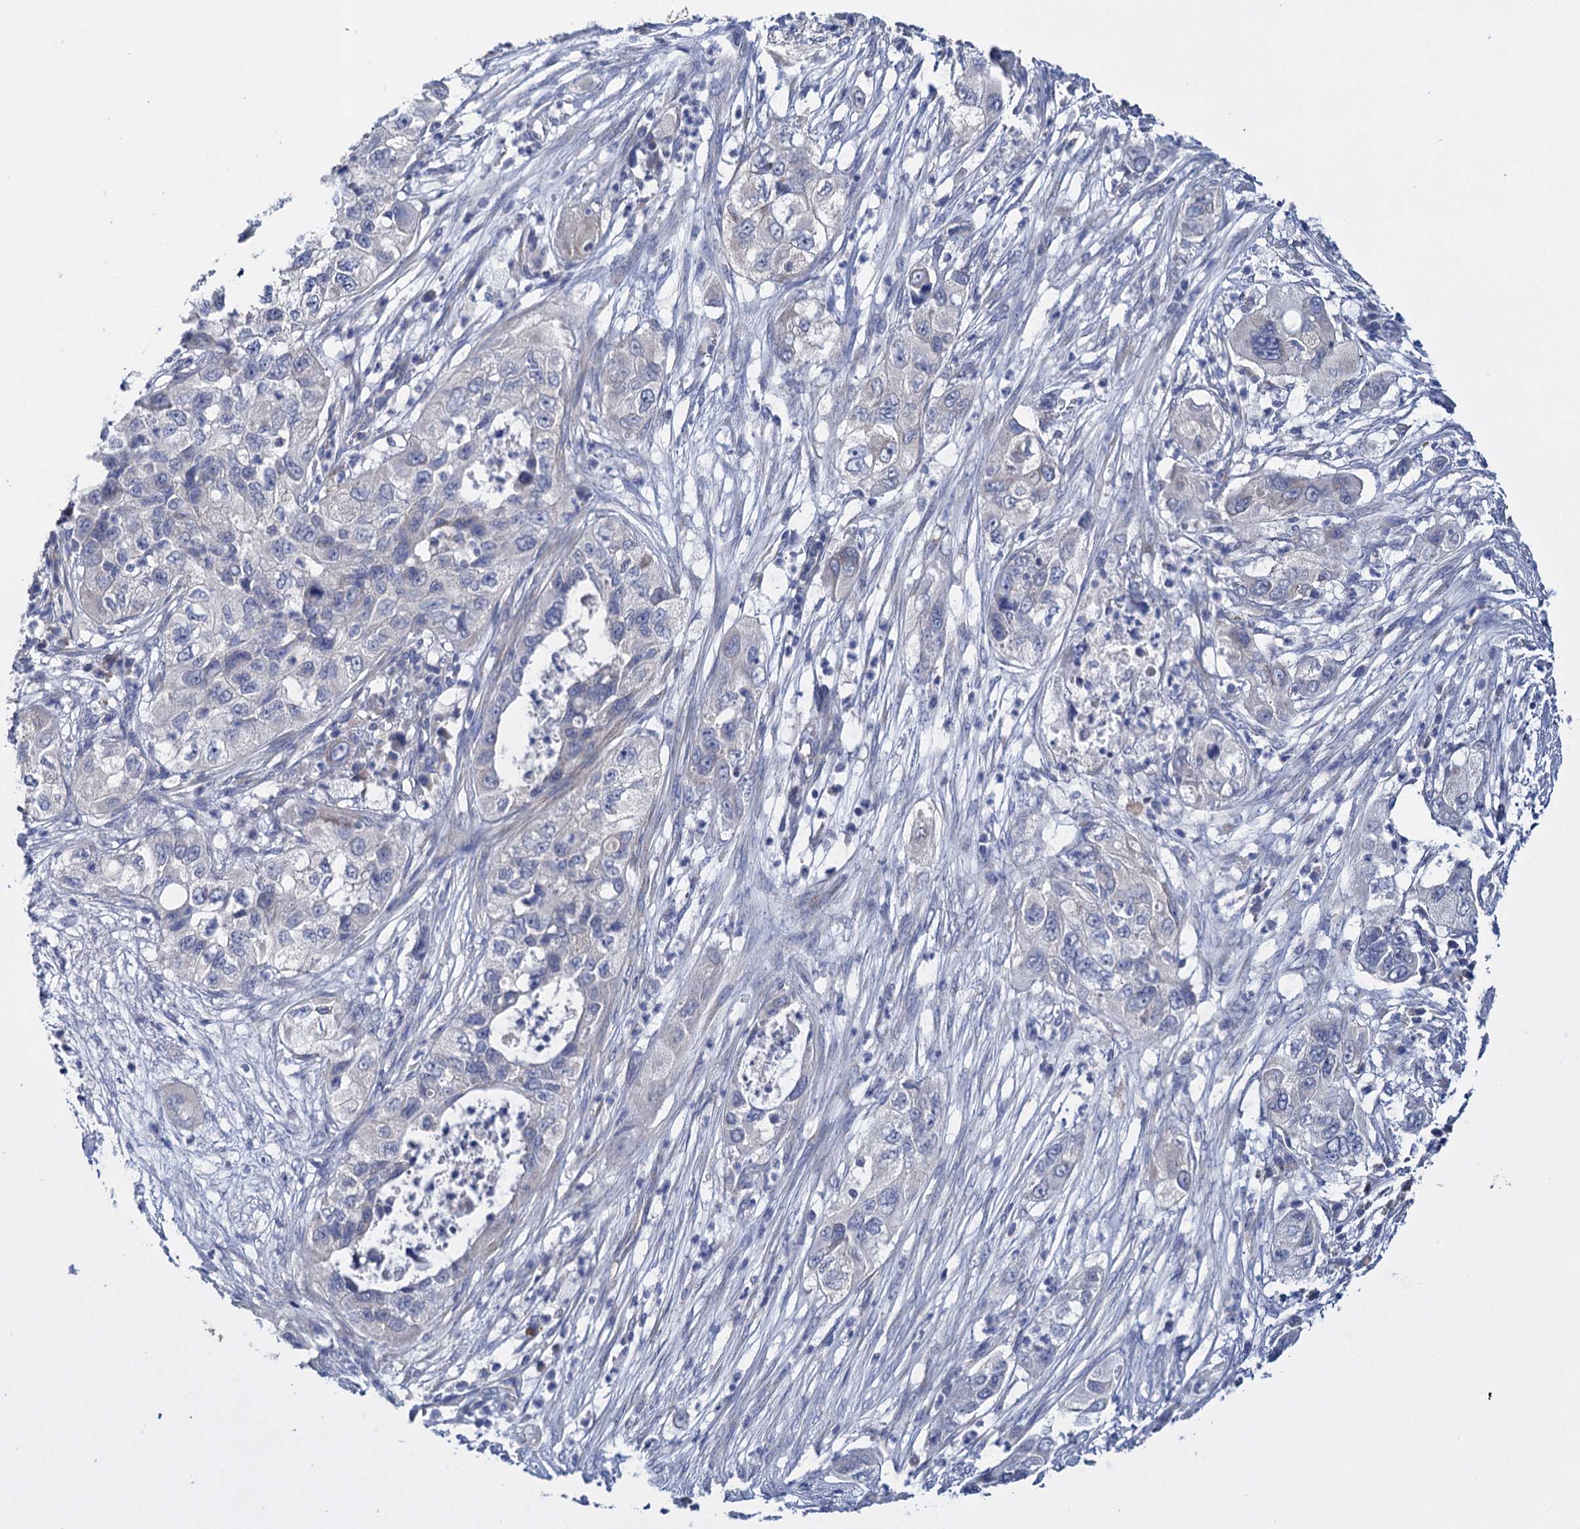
{"staining": {"intensity": "negative", "quantity": "none", "location": "none"}, "tissue": "pancreatic cancer", "cell_type": "Tumor cells", "image_type": "cancer", "snomed": [{"axis": "morphology", "description": "Adenocarcinoma, NOS"}, {"axis": "topography", "description": "Pancreas"}], "caption": "Micrograph shows no protein positivity in tumor cells of pancreatic cancer tissue. (Stains: DAB immunohistochemistry (IHC) with hematoxylin counter stain, Microscopy: brightfield microscopy at high magnification).", "gene": "GSTM2", "patient": {"sex": "female", "age": 78}}